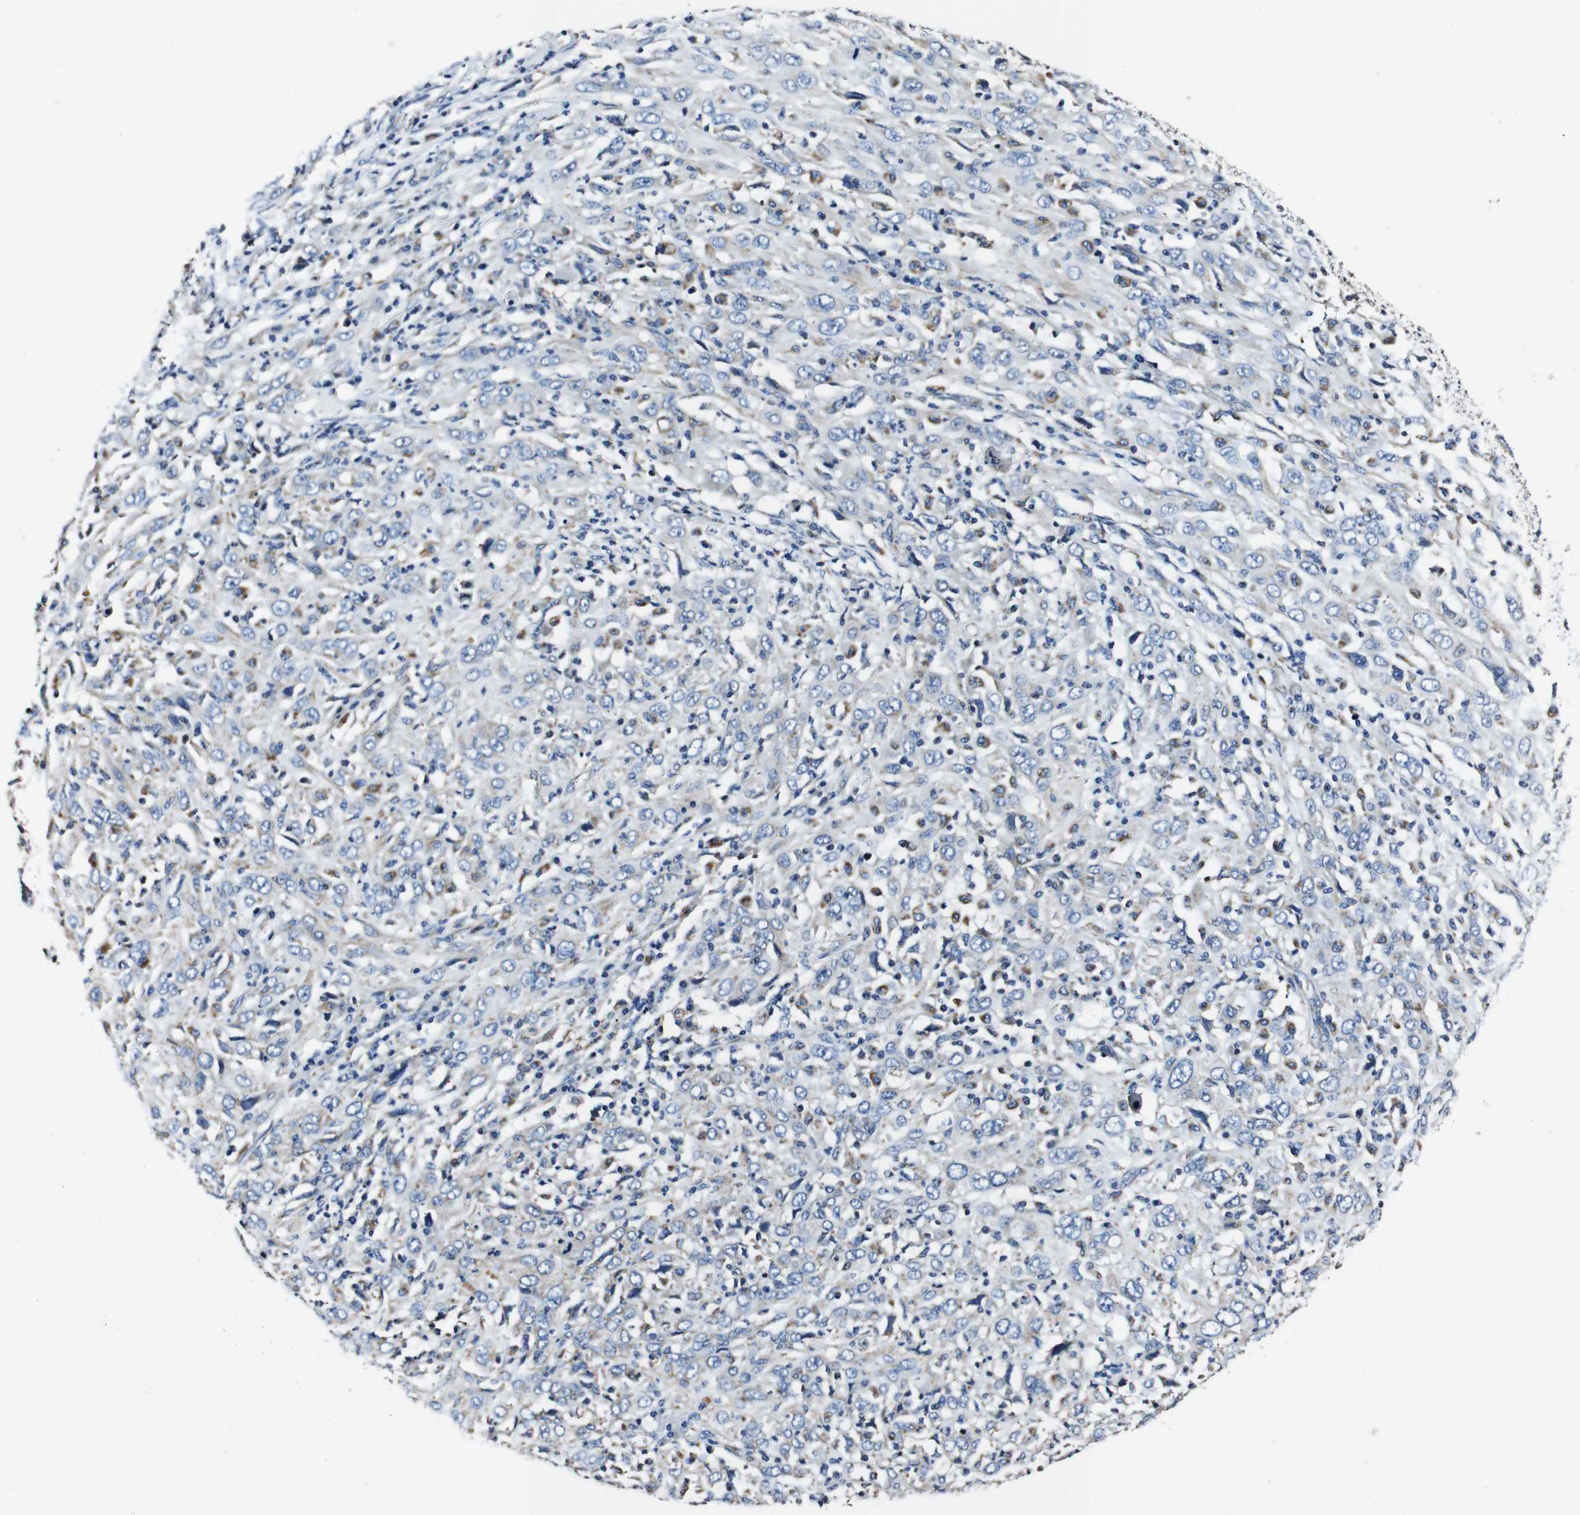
{"staining": {"intensity": "negative", "quantity": "none", "location": "none"}, "tissue": "cervical cancer", "cell_type": "Tumor cells", "image_type": "cancer", "snomed": [{"axis": "morphology", "description": "Squamous cell carcinoma, NOS"}, {"axis": "topography", "description": "Cervix"}], "caption": "Tumor cells are negative for protein expression in human cervical squamous cell carcinoma.", "gene": "HK1", "patient": {"sex": "female", "age": 46}}